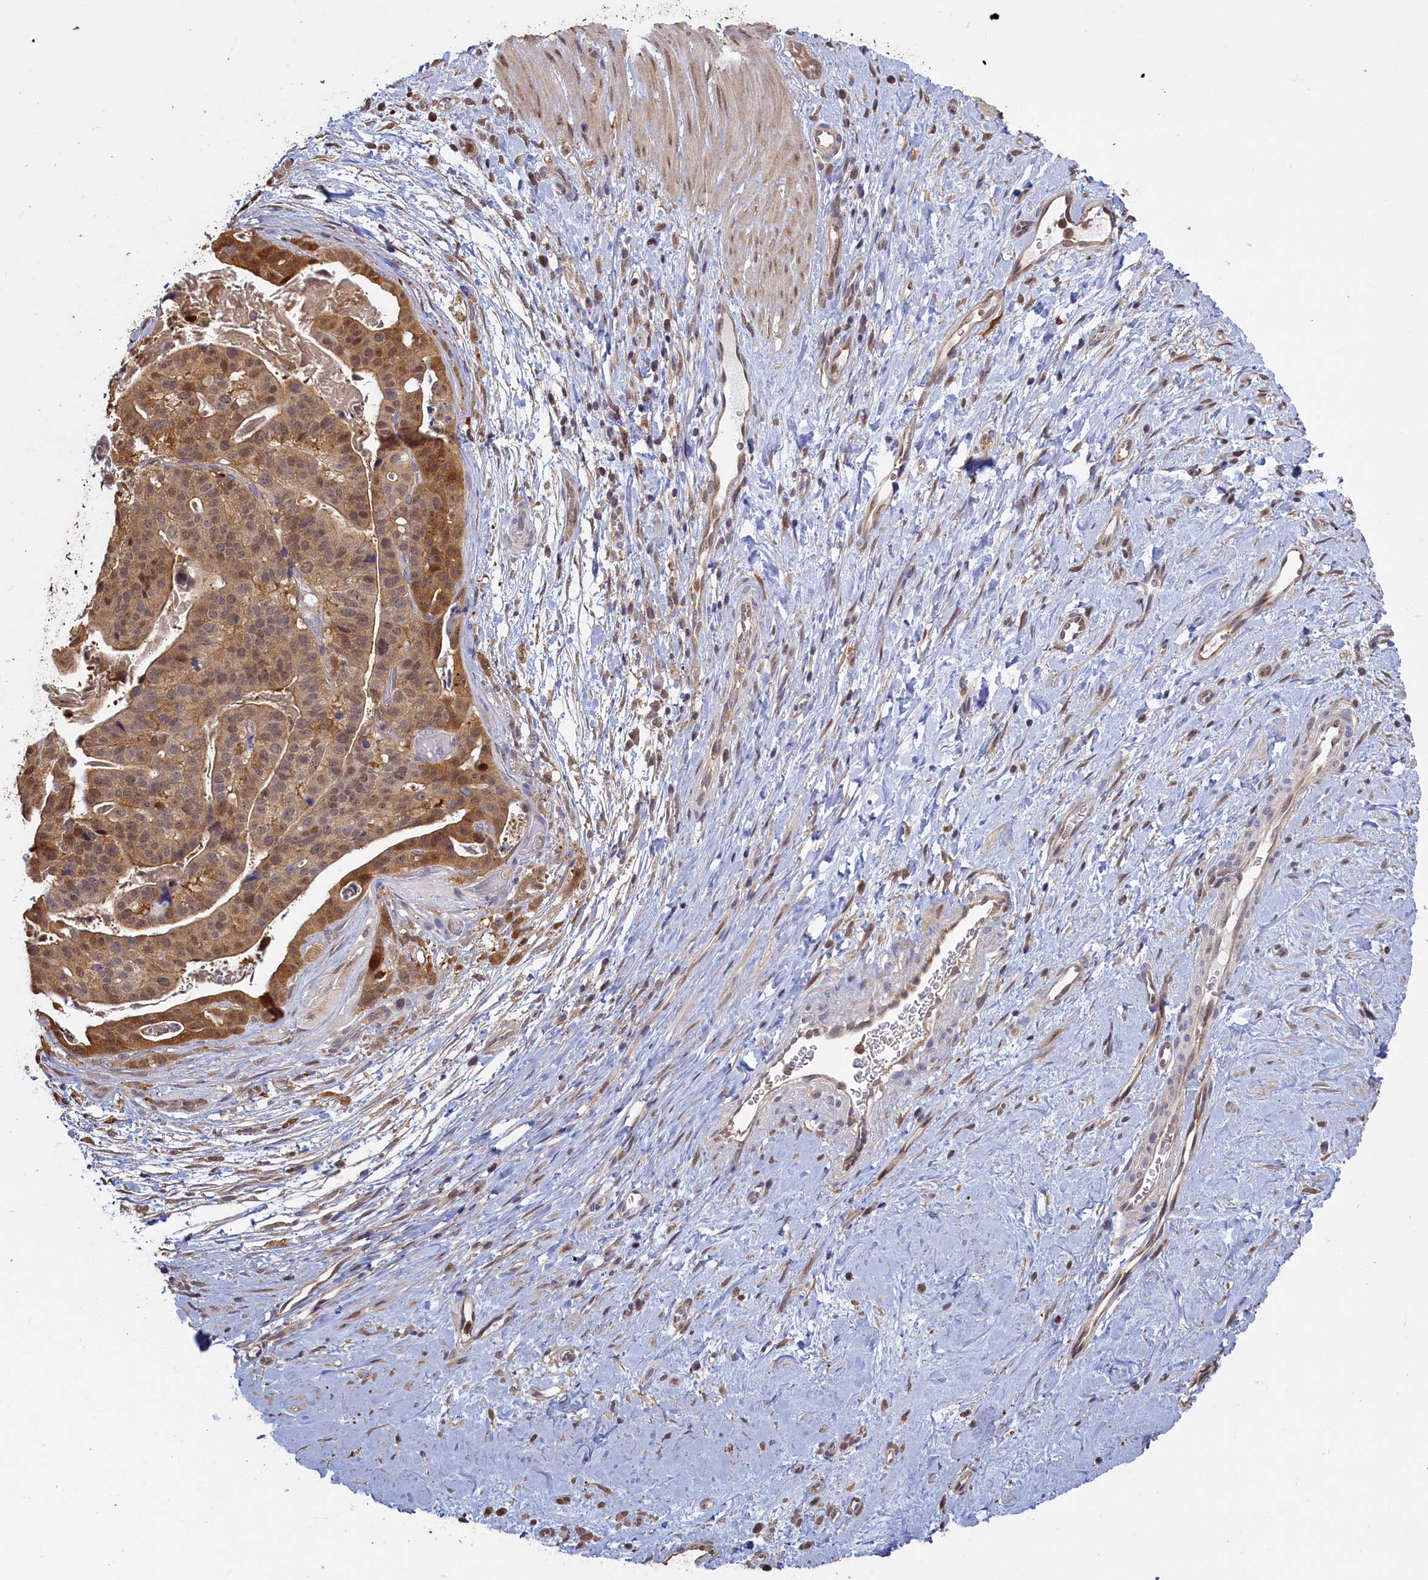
{"staining": {"intensity": "moderate", "quantity": ">75%", "location": "cytoplasmic/membranous,nuclear"}, "tissue": "stomach cancer", "cell_type": "Tumor cells", "image_type": "cancer", "snomed": [{"axis": "morphology", "description": "Adenocarcinoma, NOS"}, {"axis": "topography", "description": "Stomach"}], "caption": "Adenocarcinoma (stomach) tissue displays moderate cytoplasmic/membranous and nuclear positivity in approximately >75% of tumor cells (brown staining indicates protein expression, while blue staining denotes nuclei).", "gene": "UCHL3", "patient": {"sex": "male", "age": 48}}